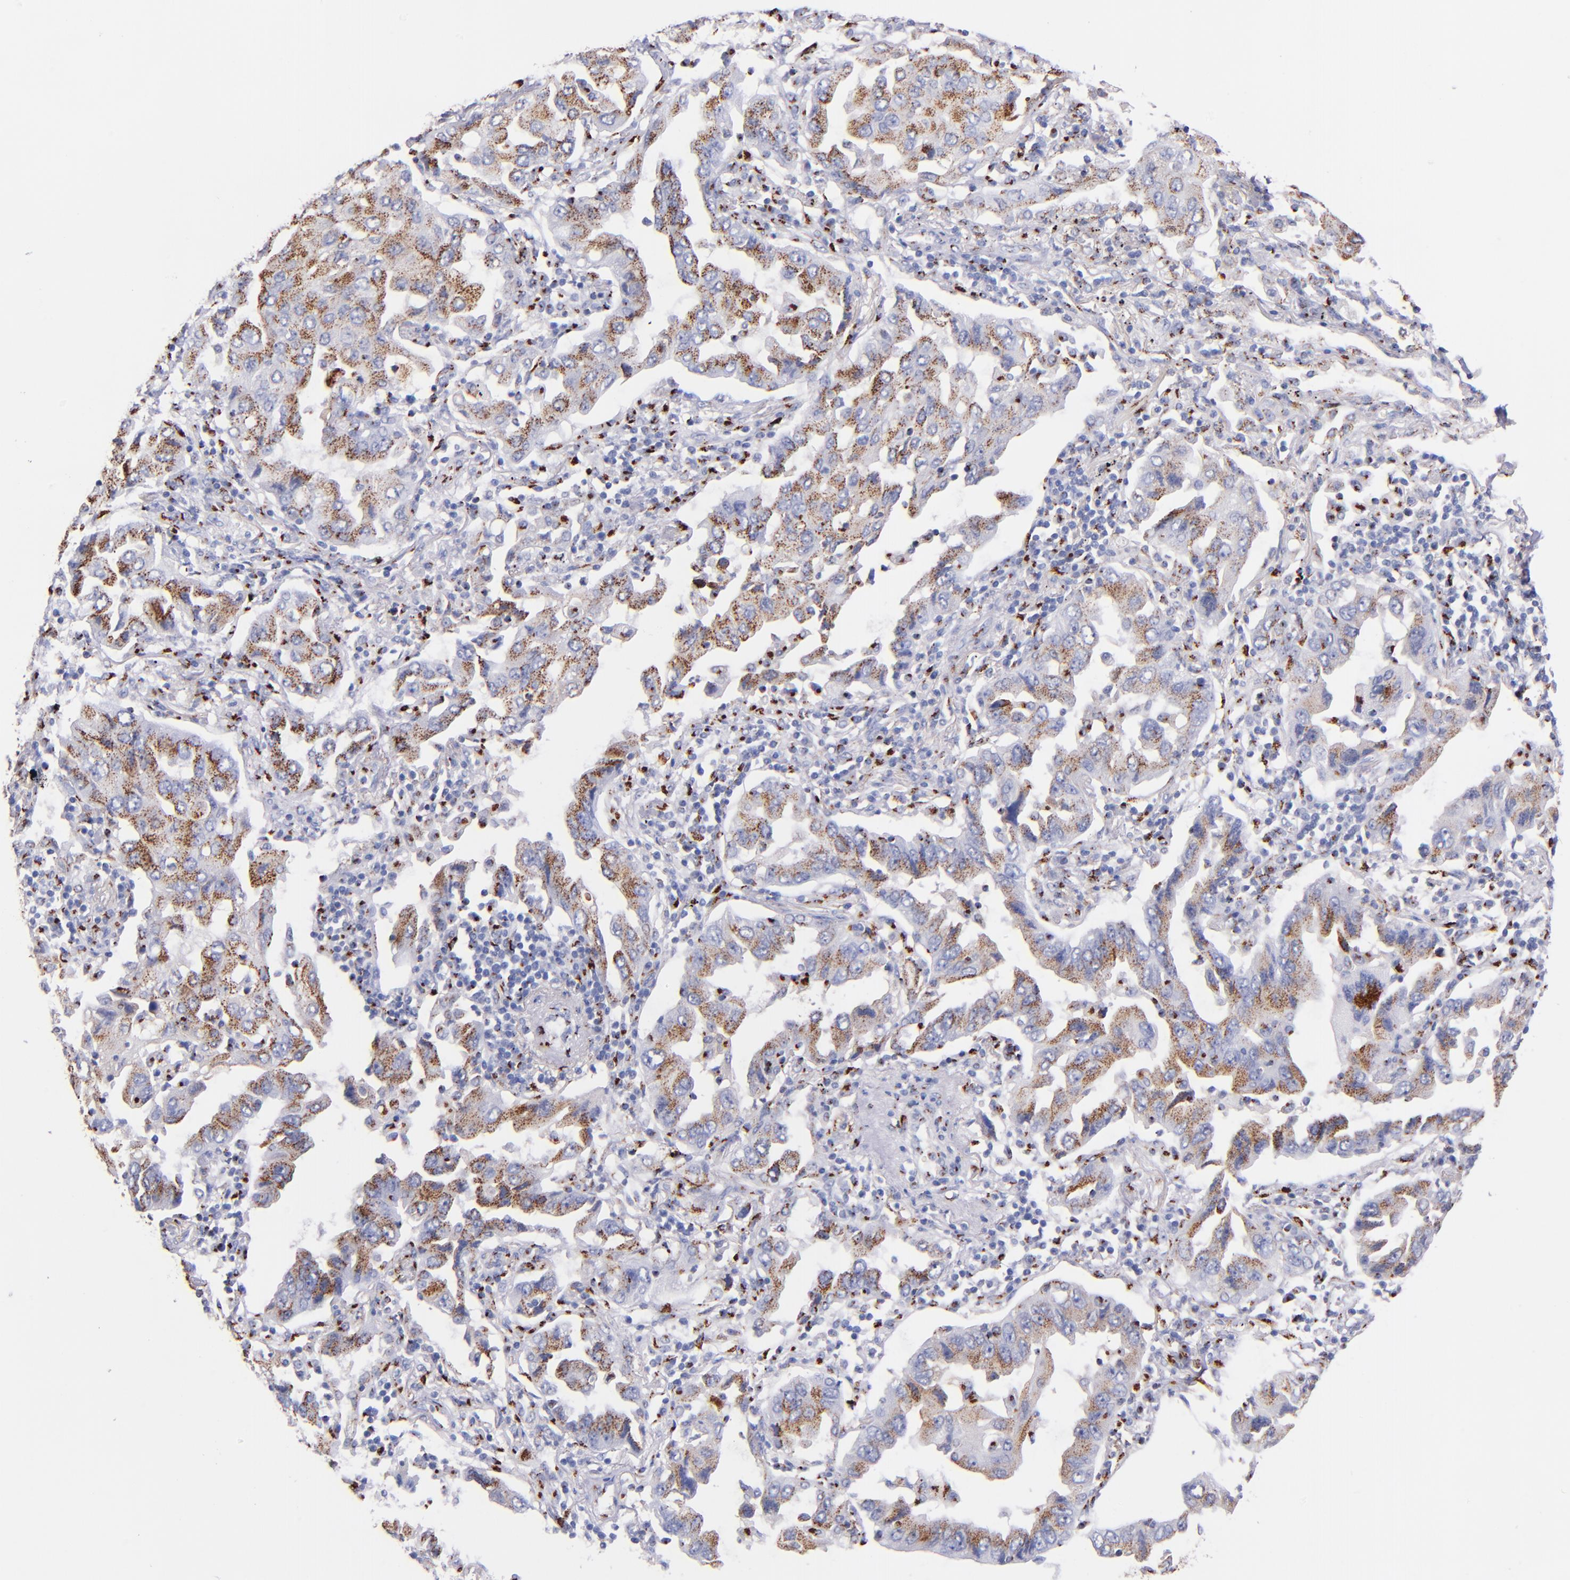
{"staining": {"intensity": "weak", "quantity": ">75%", "location": "cytoplasmic/membranous"}, "tissue": "lung cancer", "cell_type": "Tumor cells", "image_type": "cancer", "snomed": [{"axis": "morphology", "description": "Adenocarcinoma, NOS"}, {"axis": "topography", "description": "Lung"}], "caption": "Protein expression analysis of human adenocarcinoma (lung) reveals weak cytoplasmic/membranous positivity in about >75% of tumor cells.", "gene": "GOLIM4", "patient": {"sex": "female", "age": 65}}